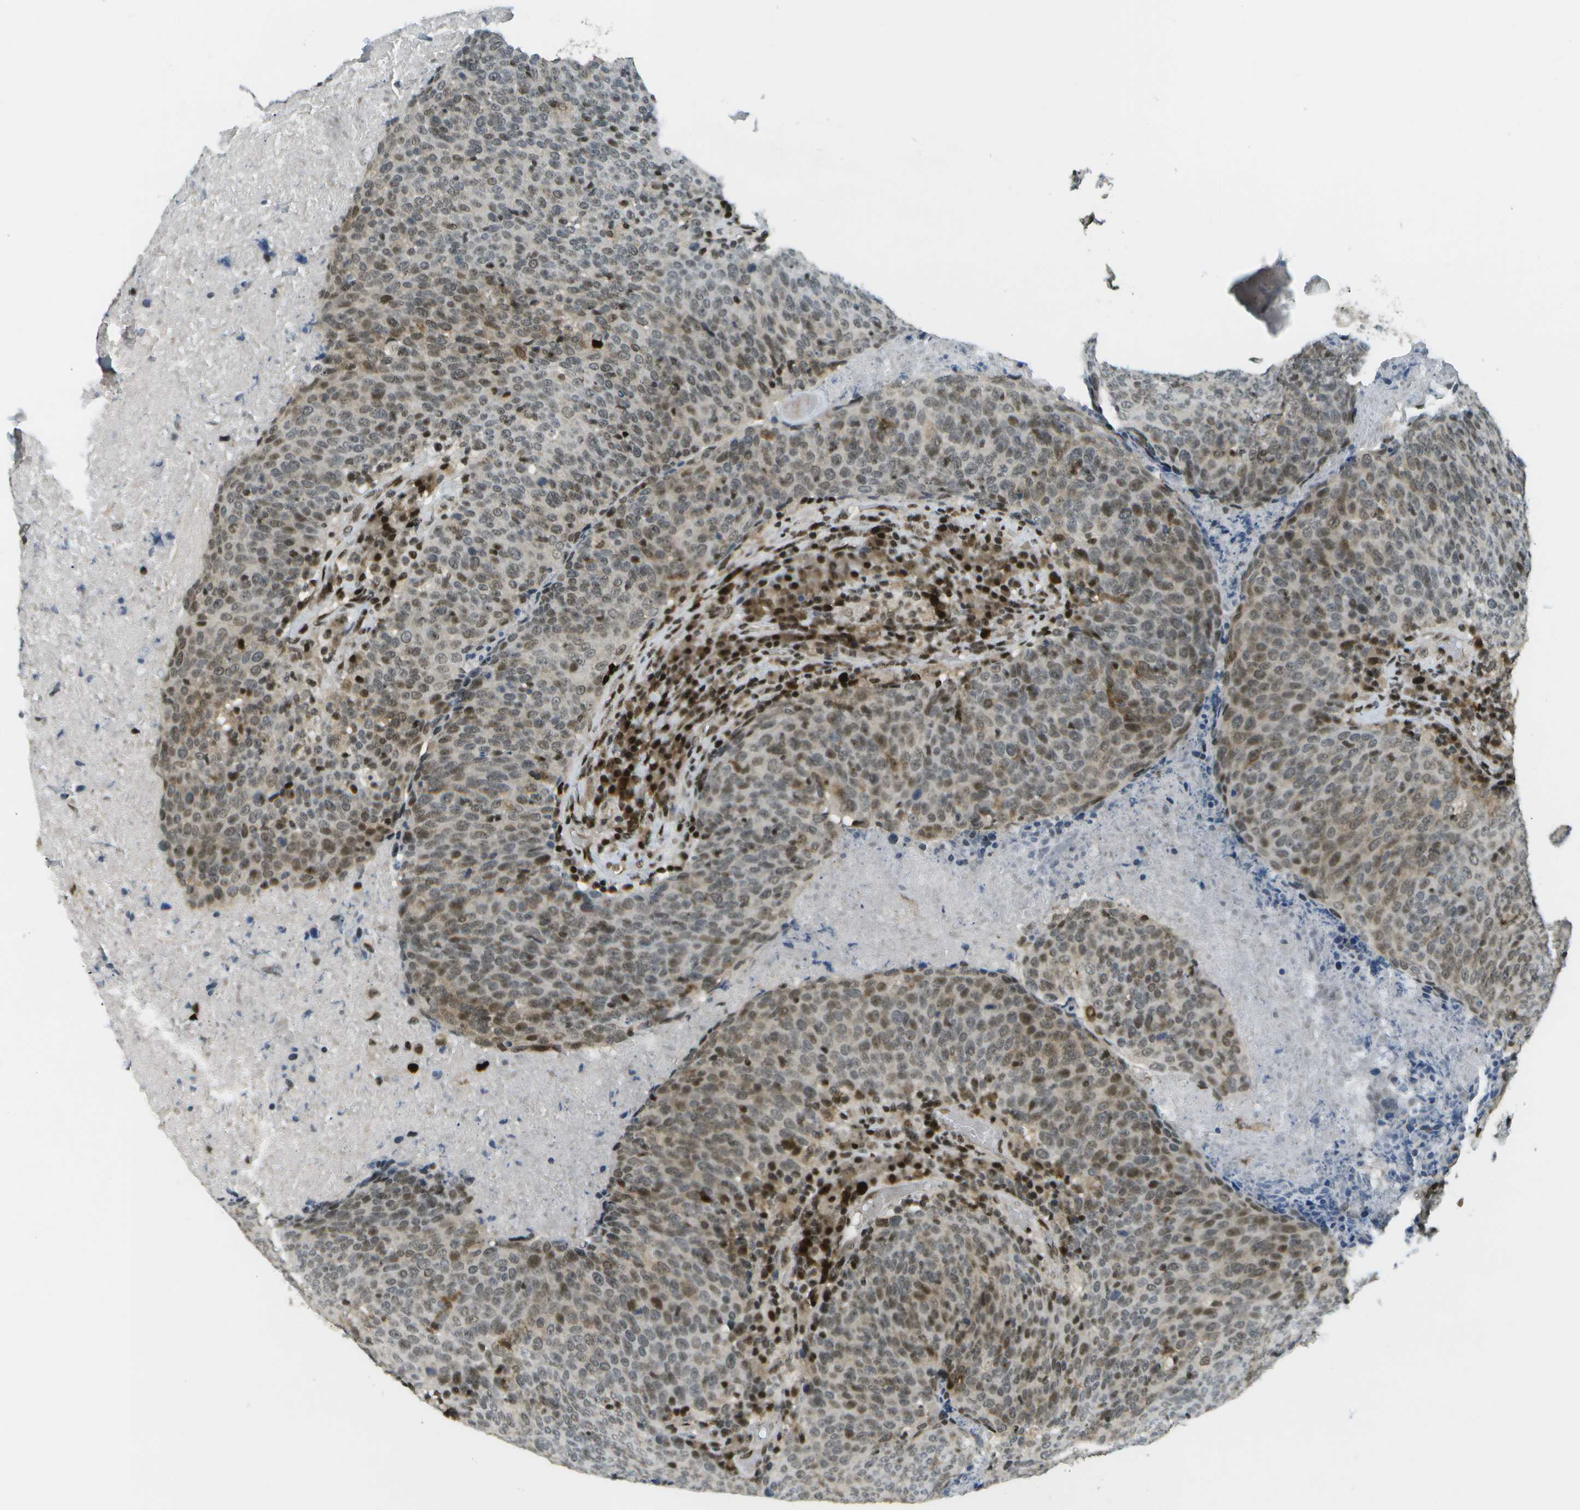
{"staining": {"intensity": "moderate", "quantity": "25%-75%", "location": "cytoplasmic/membranous,nuclear"}, "tissue": "head and neck cancer", "cell_type": "Tumor cells", "image_type": "cancer", "snomed": [{"axis": "morphology", "description": "Squamous cell carcinoma, NOS"}, {"axis": "morphology", "description": "Squamous cell carcinoma, metastatic, NOS"}, {"axis": "topography", "description": "Lymph node"}, {"axis": "topography", "description": "Head-Neck"}], "caption": "Immunohistochemistry of metastatic squamous cell carcinoma (head and neck) exhibits medium levels of moderate cytoplasmic/membranous and nuclear staining in approximately 25%-75% of tumor cells. The staining was performed using DAB, with brown indicating positive protein expression. Nuclei are stained blue with hematoxylin.", "gene": "IRF7", "patient": {"sex": "male", "age": 62}}